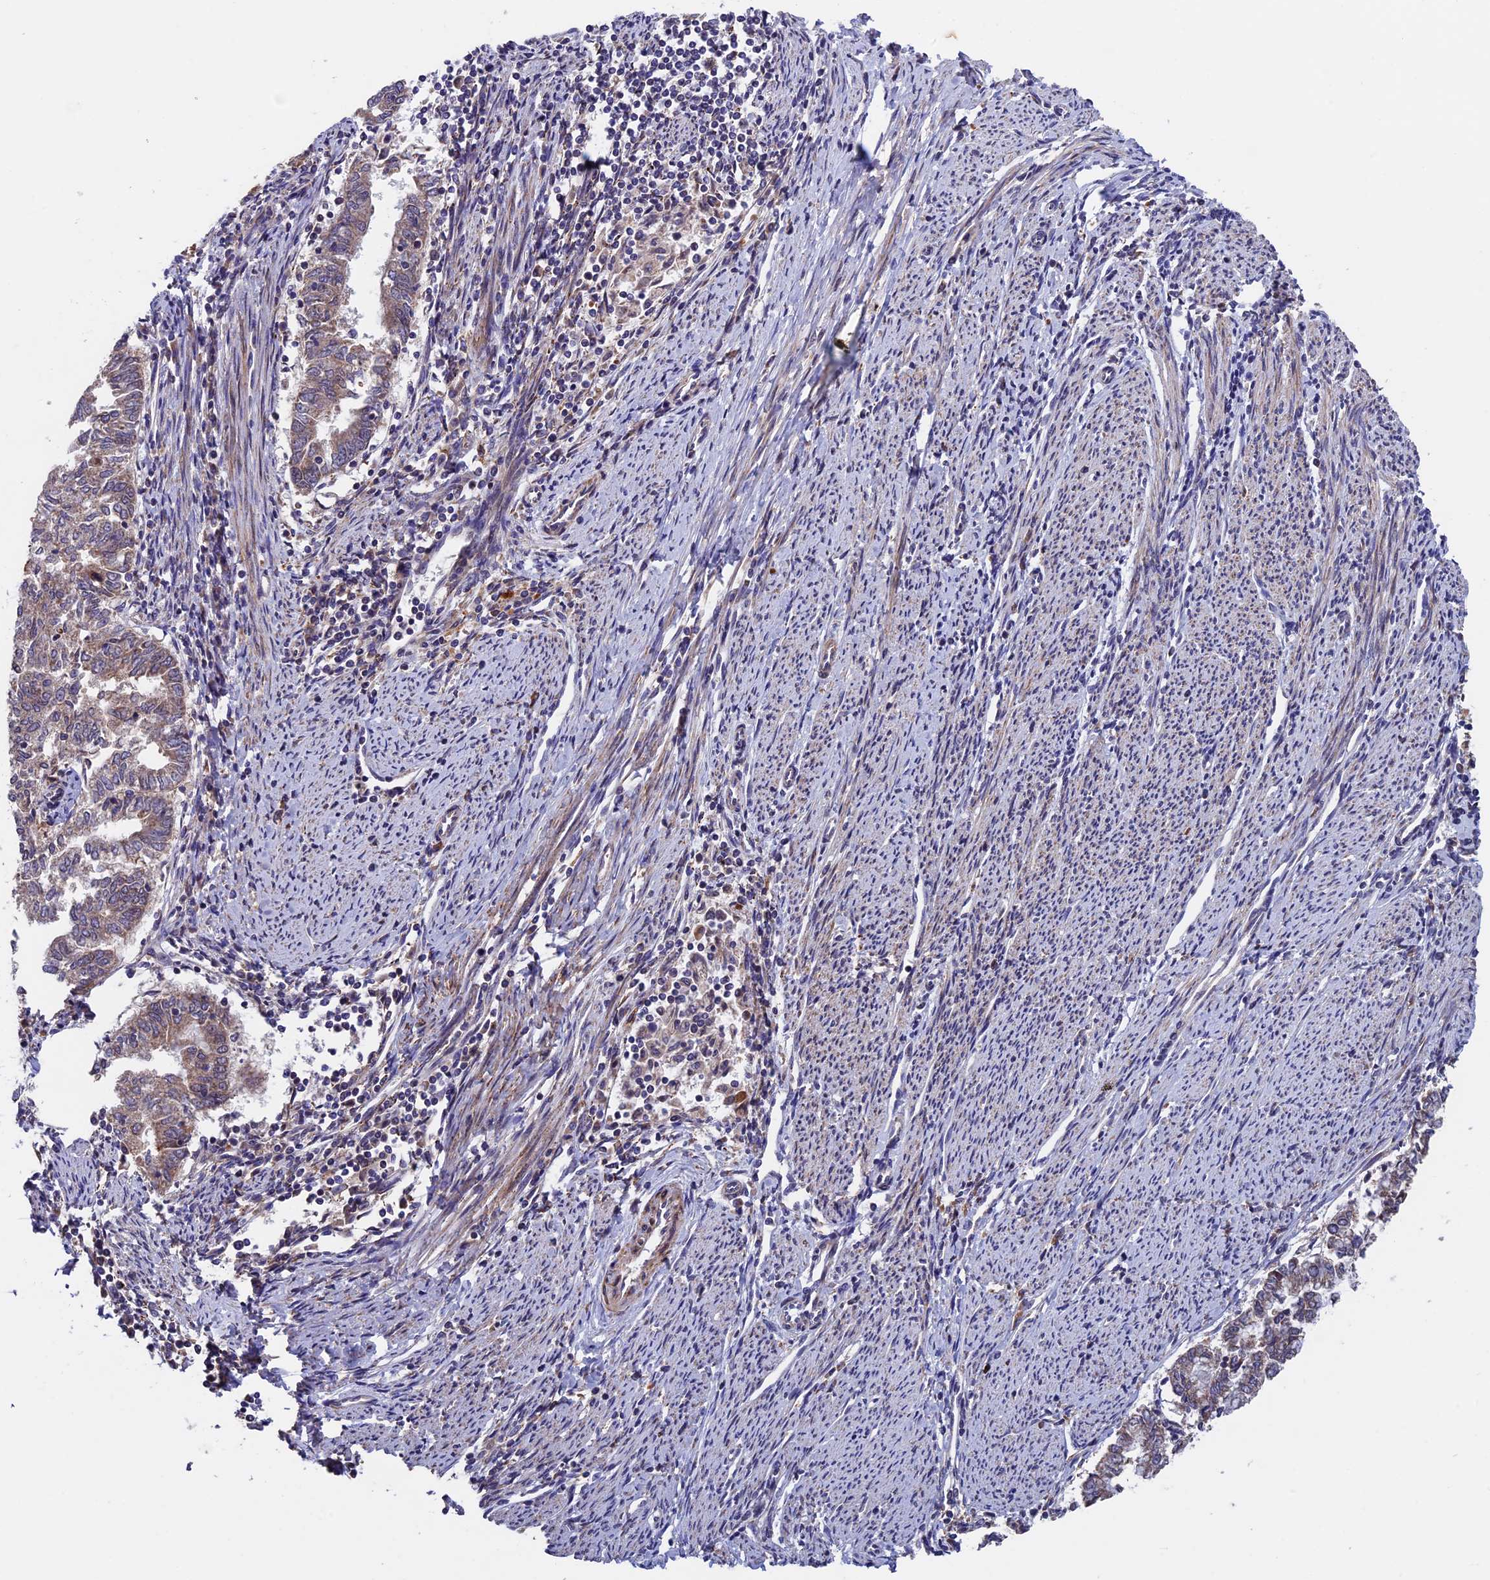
{"staining": {"intensity": "weak", "quantity": ">75%", "location": "cytoplasmic/membranous"}, "tissue": "endometrial cancer", "cell_type": "Tumor cells", "image_type": "cancer", "snomed": [{"axis": "morphology", "description": "Adenocarcinoma, NOS"}, {"axis": "topography", "description": "Endometrium"}], "caption": "Protein staining of adenocarcinoma (endometrial) tissue exhibits weak cytoplasmic/membranous positivity in about >75% of tumor cells.", "gene": "RNF17", "patient": {"sex": "female", "age": 79}}